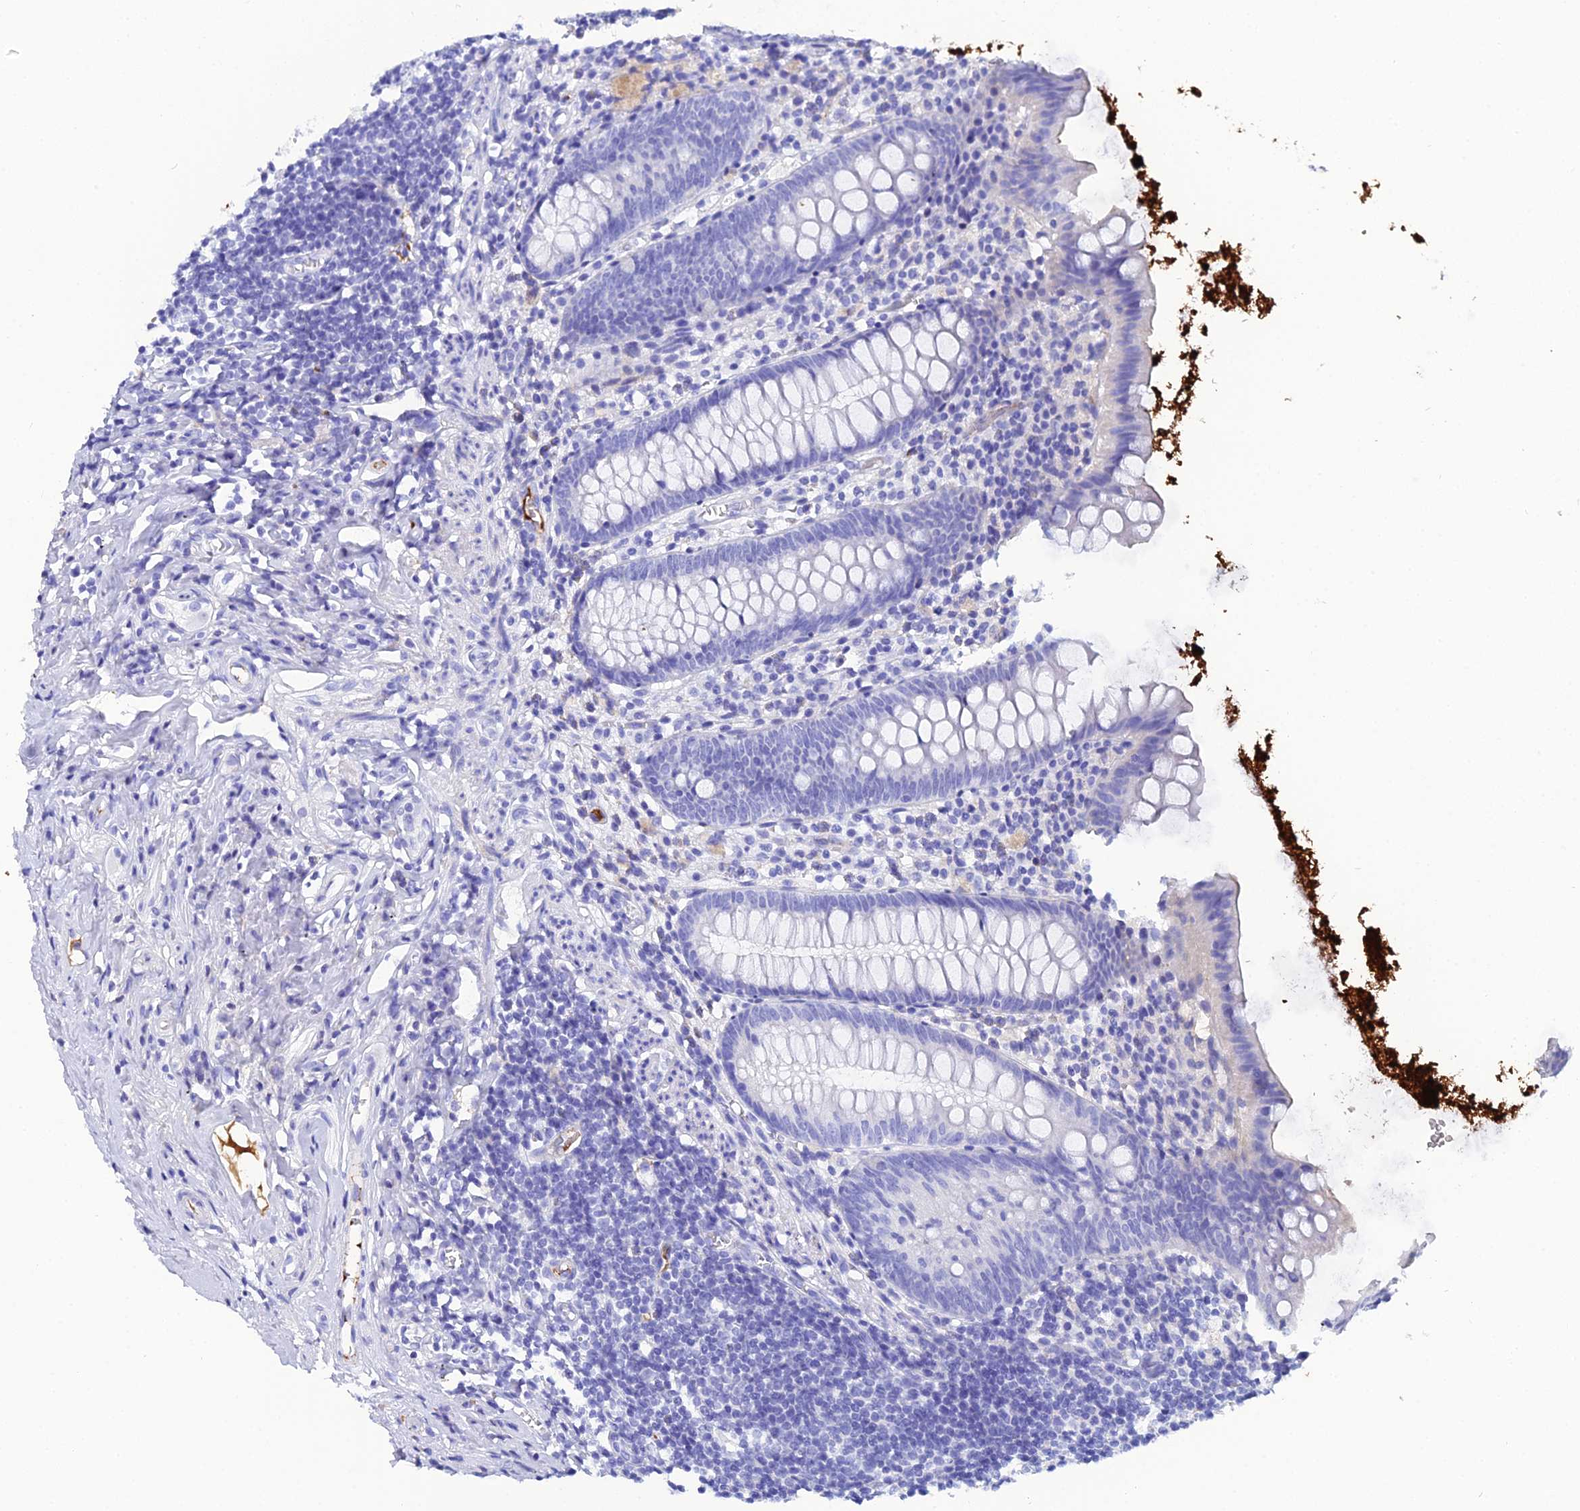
{"staining": {"intensity": "negative", "quantity": "none", "location": "none"}, "tissue": "appendix", "cell_type": "Glandular cells", "image_type": "normal", "snomed": [{"axis": "morphology", "description": "Normal tissue, NOS"}, {"axis": "topography", "description": "Appendix"}], "caption": "DAB immunohistochemical staining of benign human appendix shows no significant positivity in glandular cells.", "gene": "CELA3A", "patient": {"sex": "female", "age": 51}}